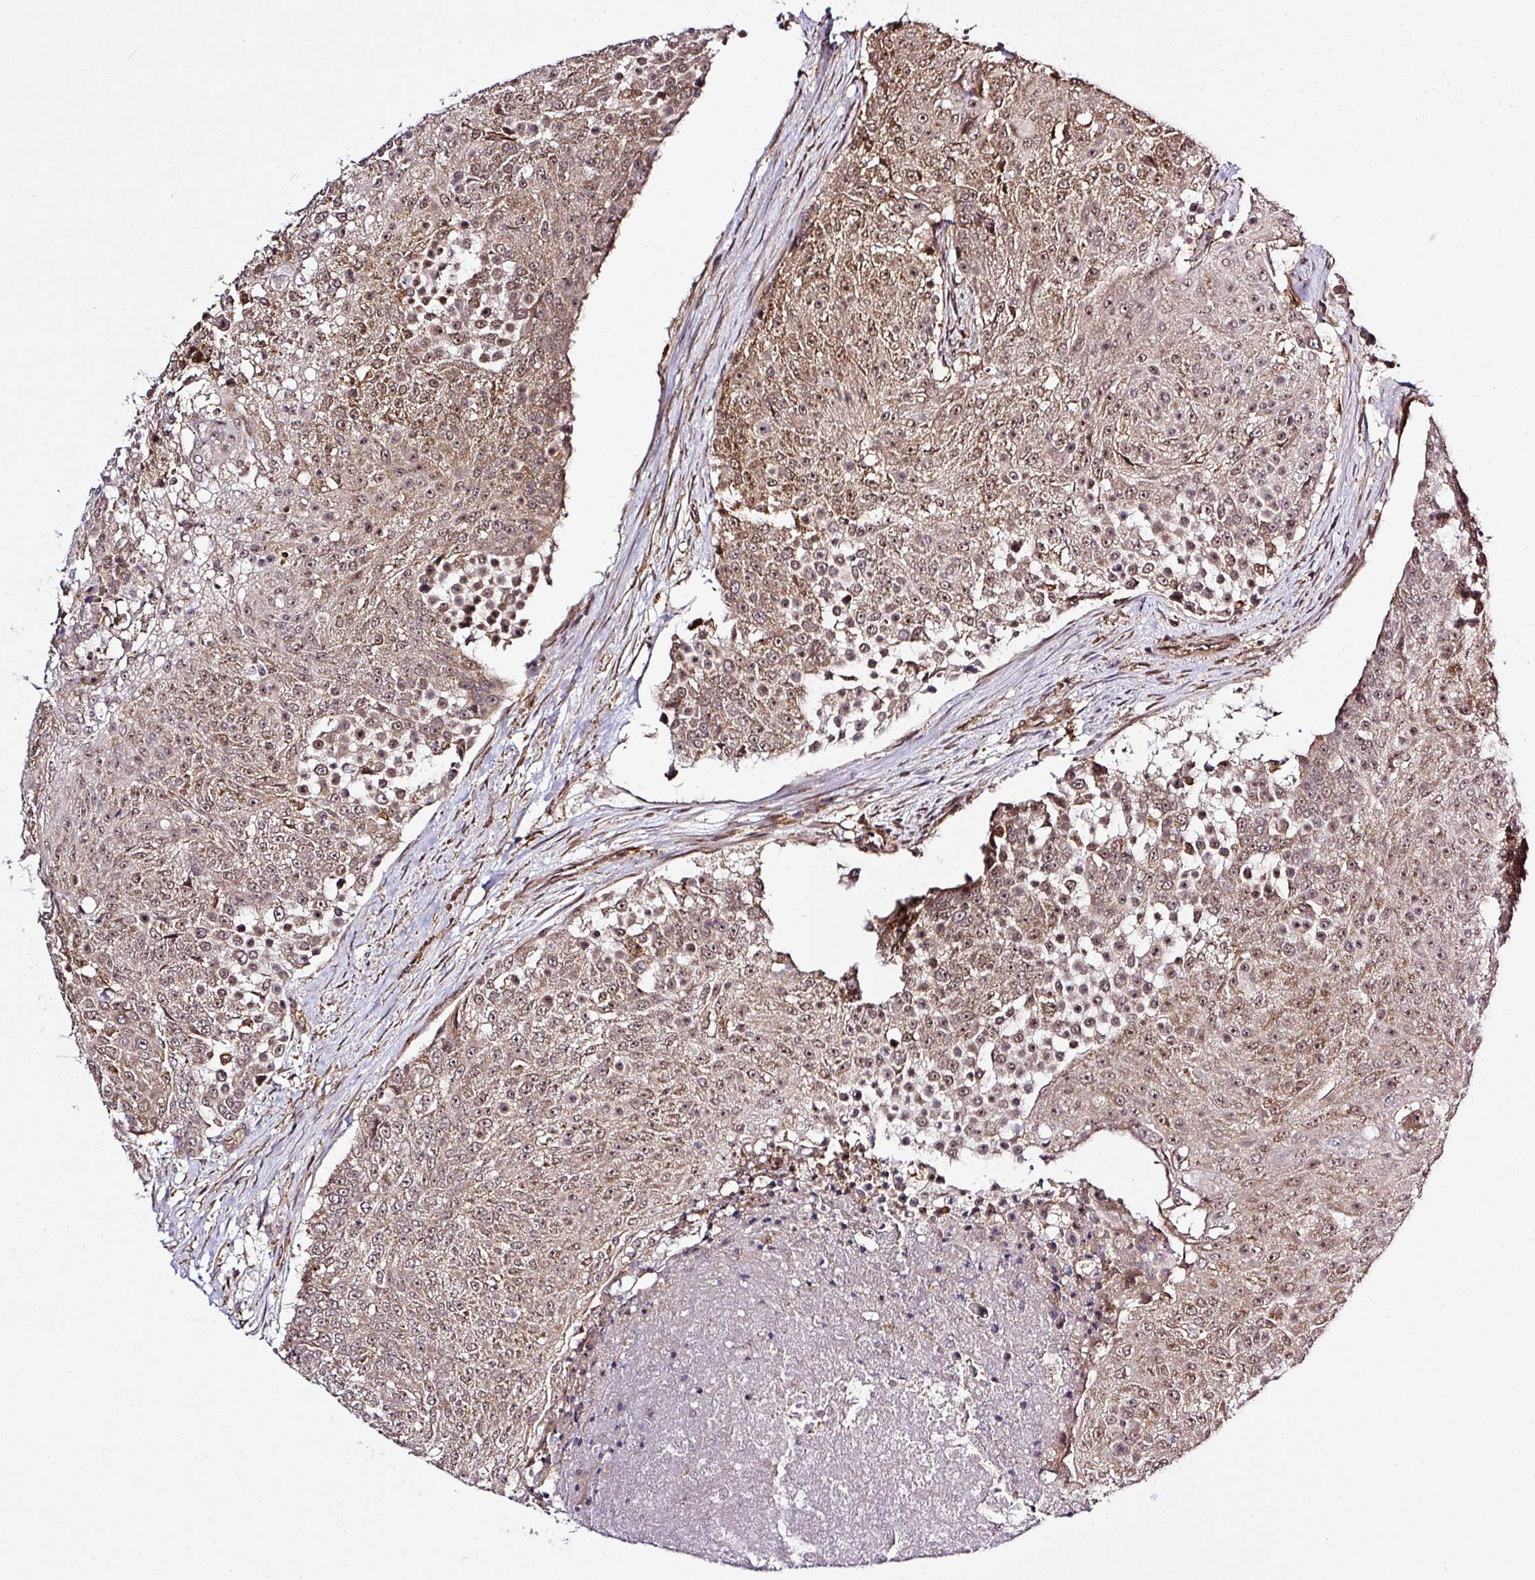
{"staining": {"intensity": "moderate", "quantity": ">75%", "location": "cytoplasmic/membranous,nuclear"}, "tissue": "urothelial cancer", "cell_type": "Tumor cells", "image_type": "cancer", "snomed": [{"axis": "morphology", "description": "Urothelial carcinoma, High grade"}, {"axis": "topography", "description": "Urinary bladder"}], "caption": "This photomicrograph shows immunohistochemistry (IHC) staining of urothelial cancer, with medium moderate cytoplasmic/membranous and nuclear positivity in approximately >75% of tumor cells.", "gene": "FAM153A", "patient": {"sex": "female", "age": 63}}